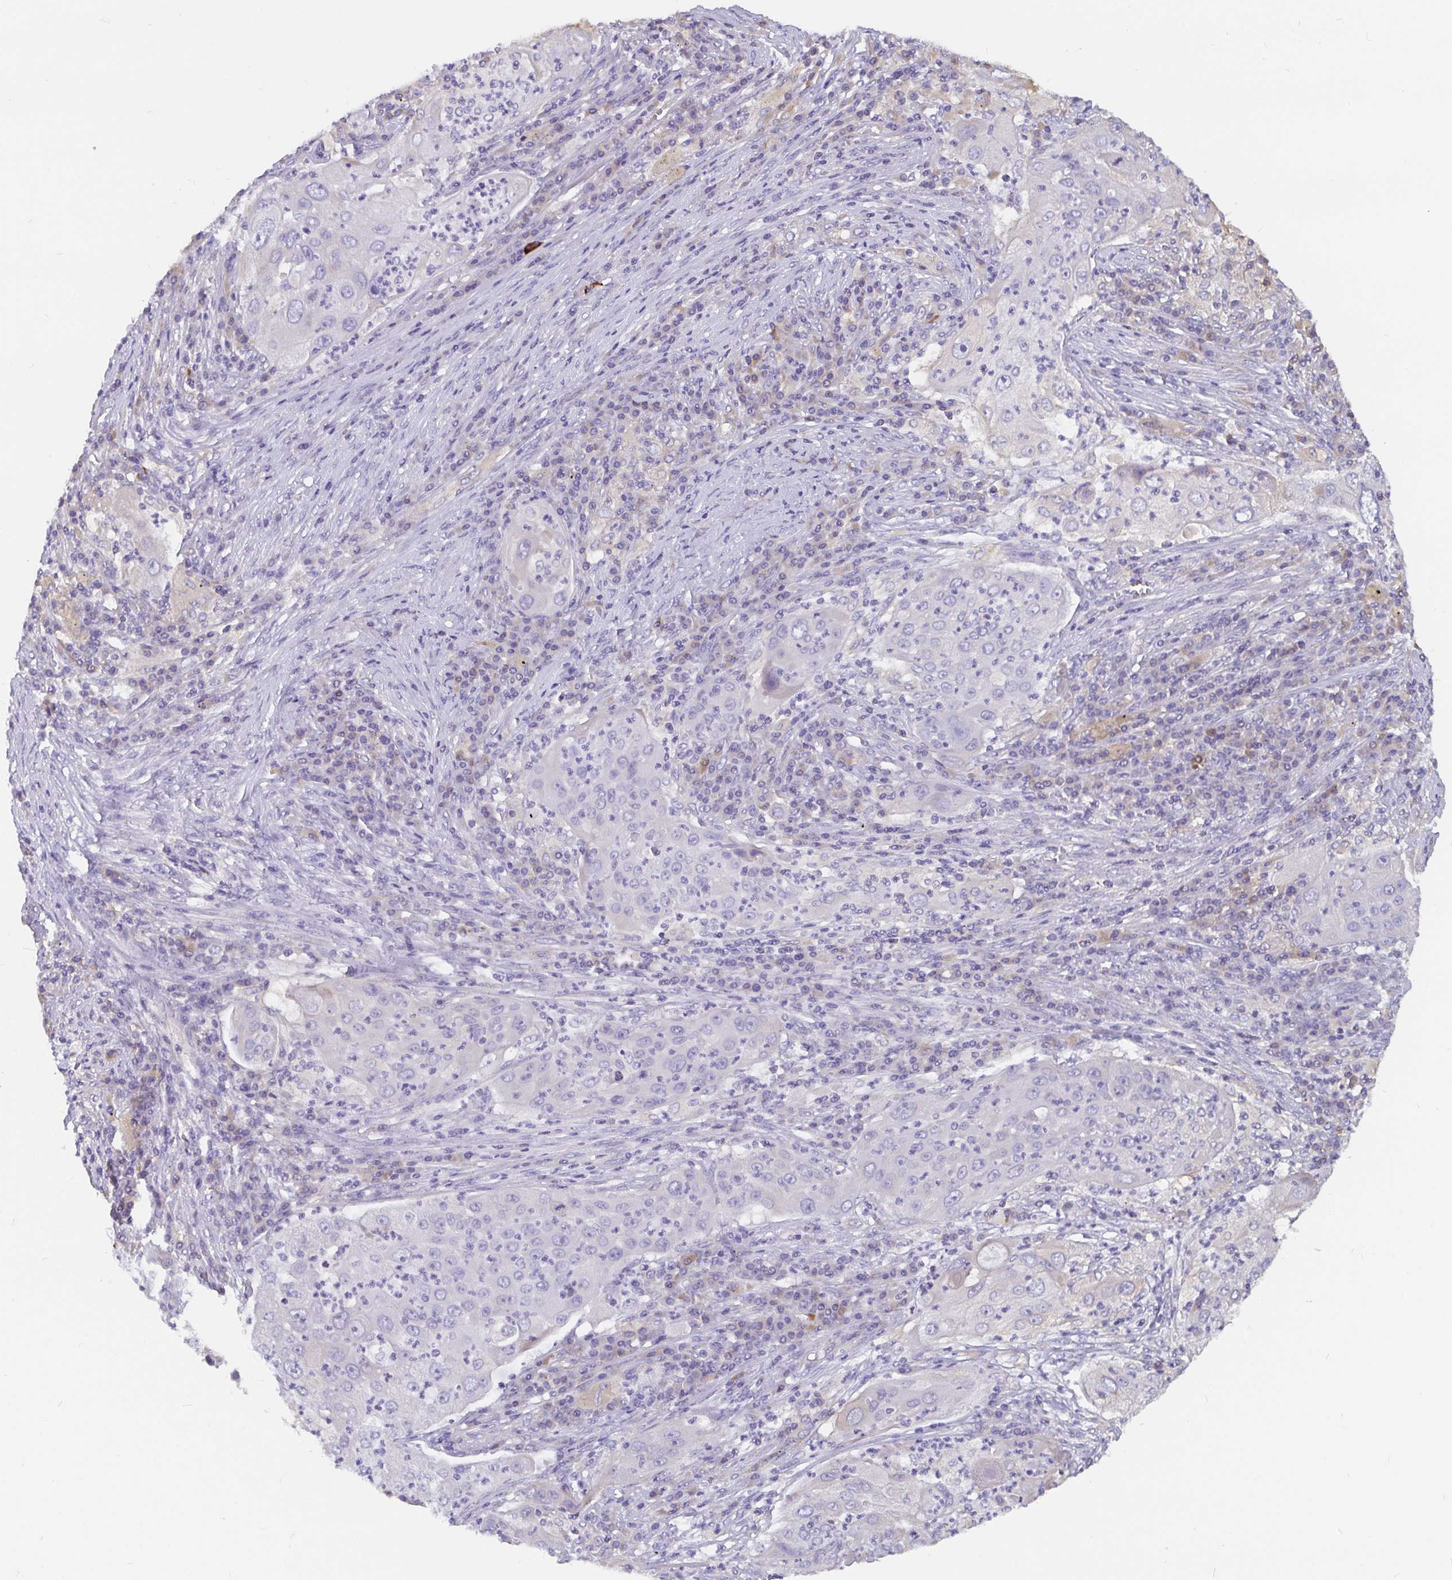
{"staining": {"intensity": "negative", "quantity": "none", "location": "none"}, "tissue": "lung cancer", "cell_type": "Tumor cells", "image_type": "cancer", "snomed": [{"axis": "morphology", "description": "Squamous cell carcinoma, NOS"}, {"axis": "topography", "description": "Lung"}], "caption": "This is a micrograph of immunohistochemistry (IHC) staining of lung cancer (squamous cell carcinoma), which shows no staining in tumor cells.", "gene": "ADAMTS6", "patient": {"sex": "female", "age": 59}}